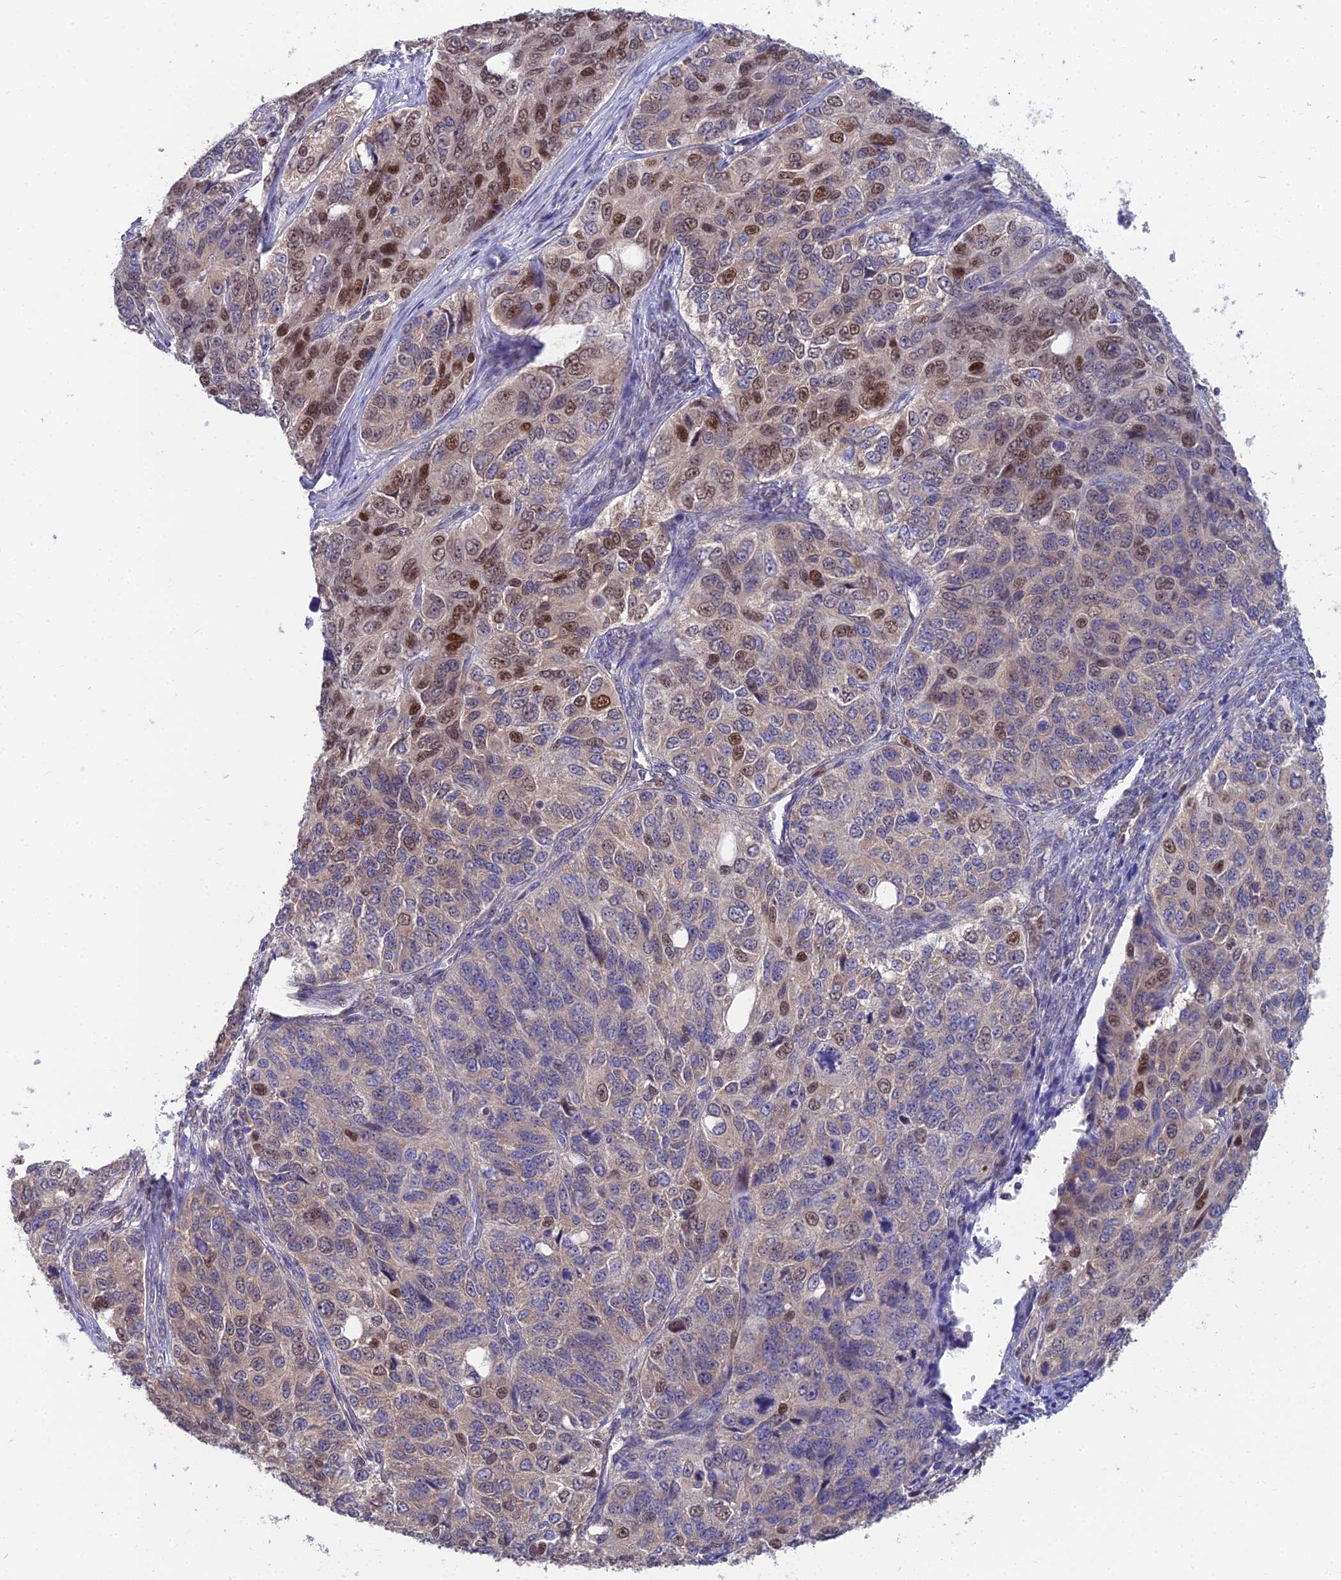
{"staining": {"intensity": "moderate", "quantity": "25%-75%", "location": "cytoplasmic/membranous,nuclear"}, "tissue": "ovarian cancer", "cell_type": "Tumor cells", "image_type": "cancer", "snomed": [{"axis": "morphology", "description": "Carcinoma, endometroid"}, {"axis": "topography", "description": "Ovary"}], "caption": "Protein expression analysis of human endometroid carcinoma (ovarian) reveals moderate cytoplasmic/membranous and nuclear staining in approximately 25%-75% of tumor cells.", "gene": "DNPEP", "patient": {"sex": "female", "age": 51}}